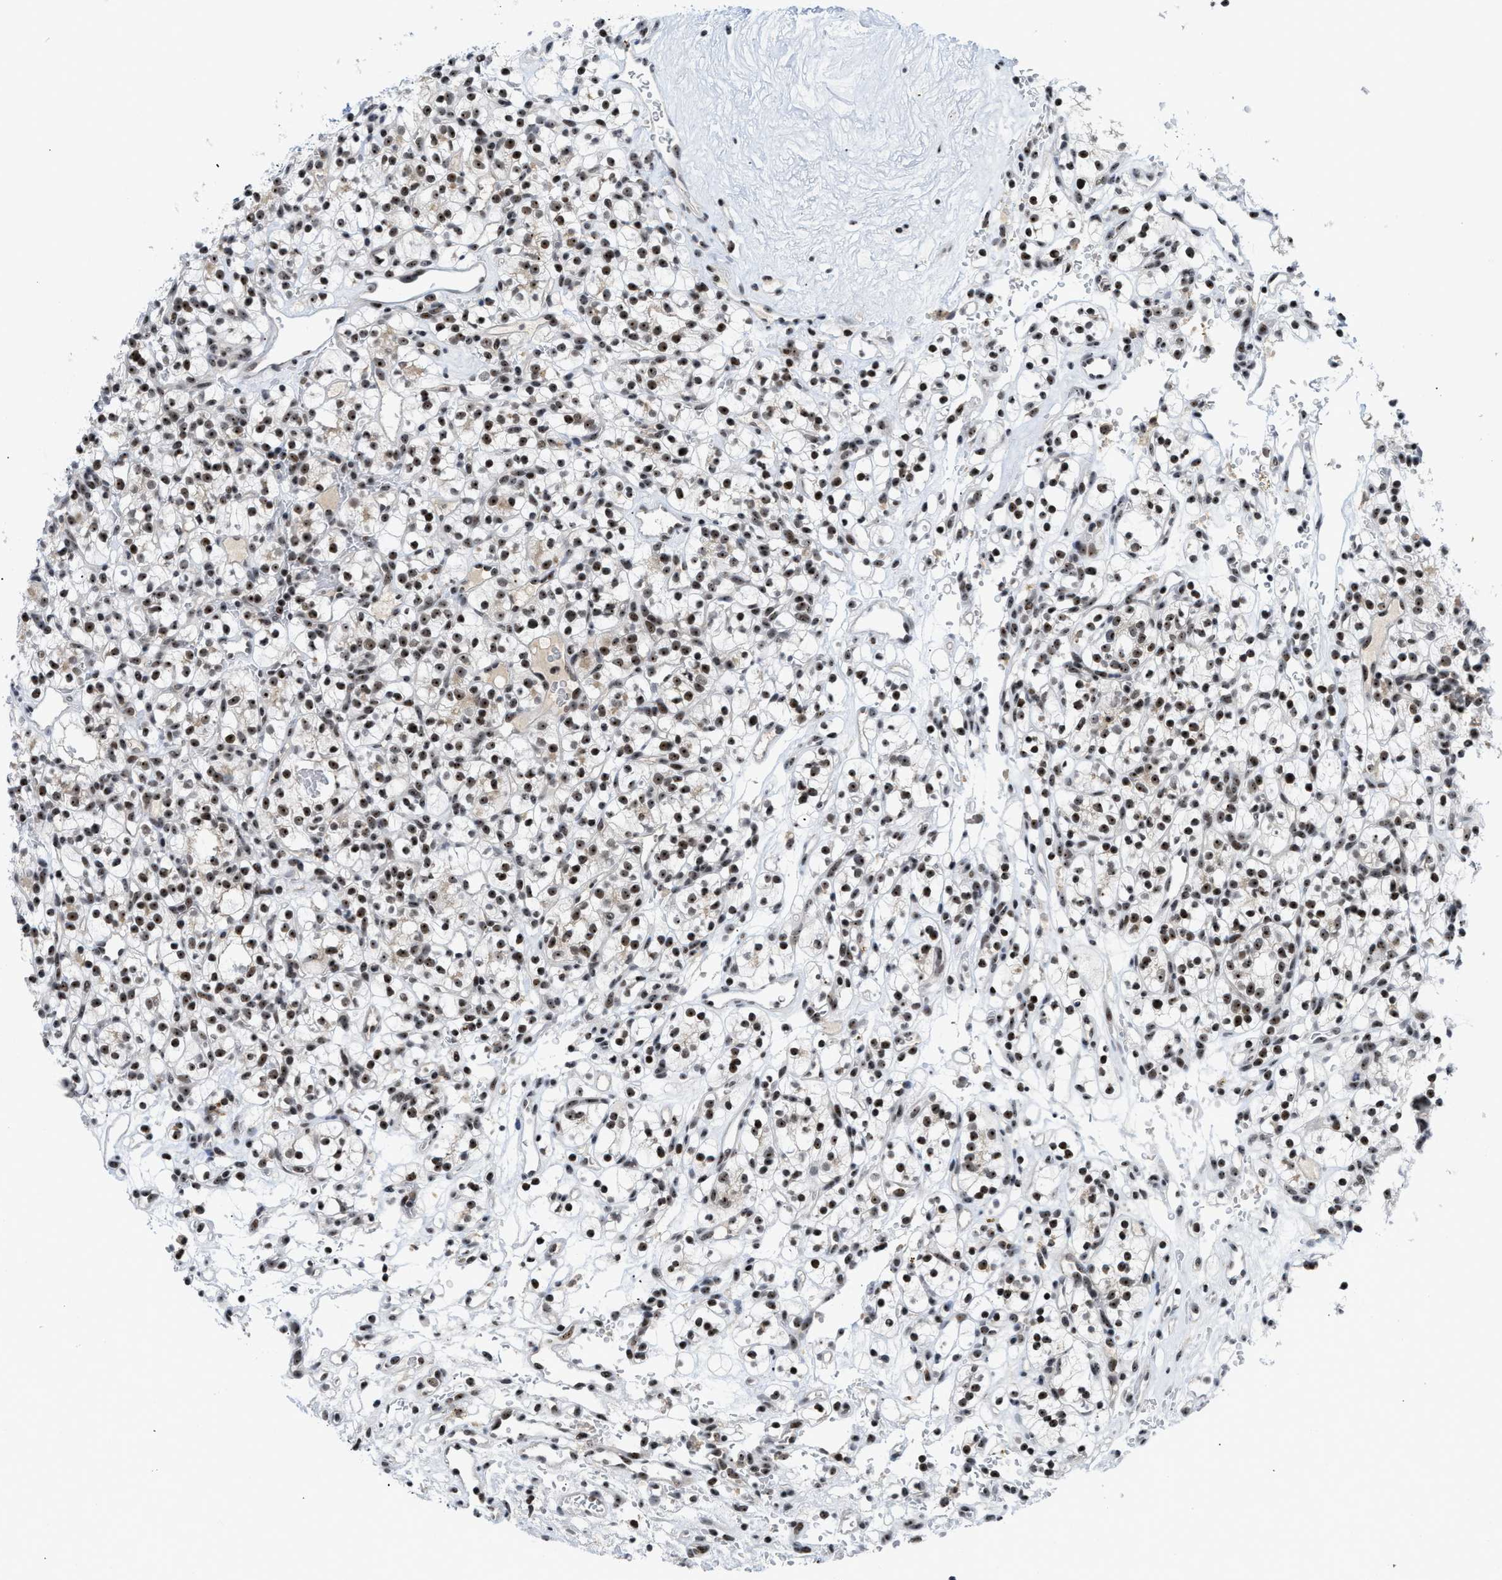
{"staining": {"intensity": "moderate", "quantity": ">75%", "location": "nuclear"}, "tissue": "renal cancer", "cell_type": "Tumor cells", "image_type": "cancer", "snomed": [{"axis": "morphology", "description": "Adenocarcinoma, NOS"}, {"axis": "topography", "description": "Kidney"}], "caption": "Adenocarcinoma (renal) stained for a protein demonstrates moderate nuclear positivity in tumor cells.", "gene": "NOP58", "patient": {"sex": "female", "age": 57}}